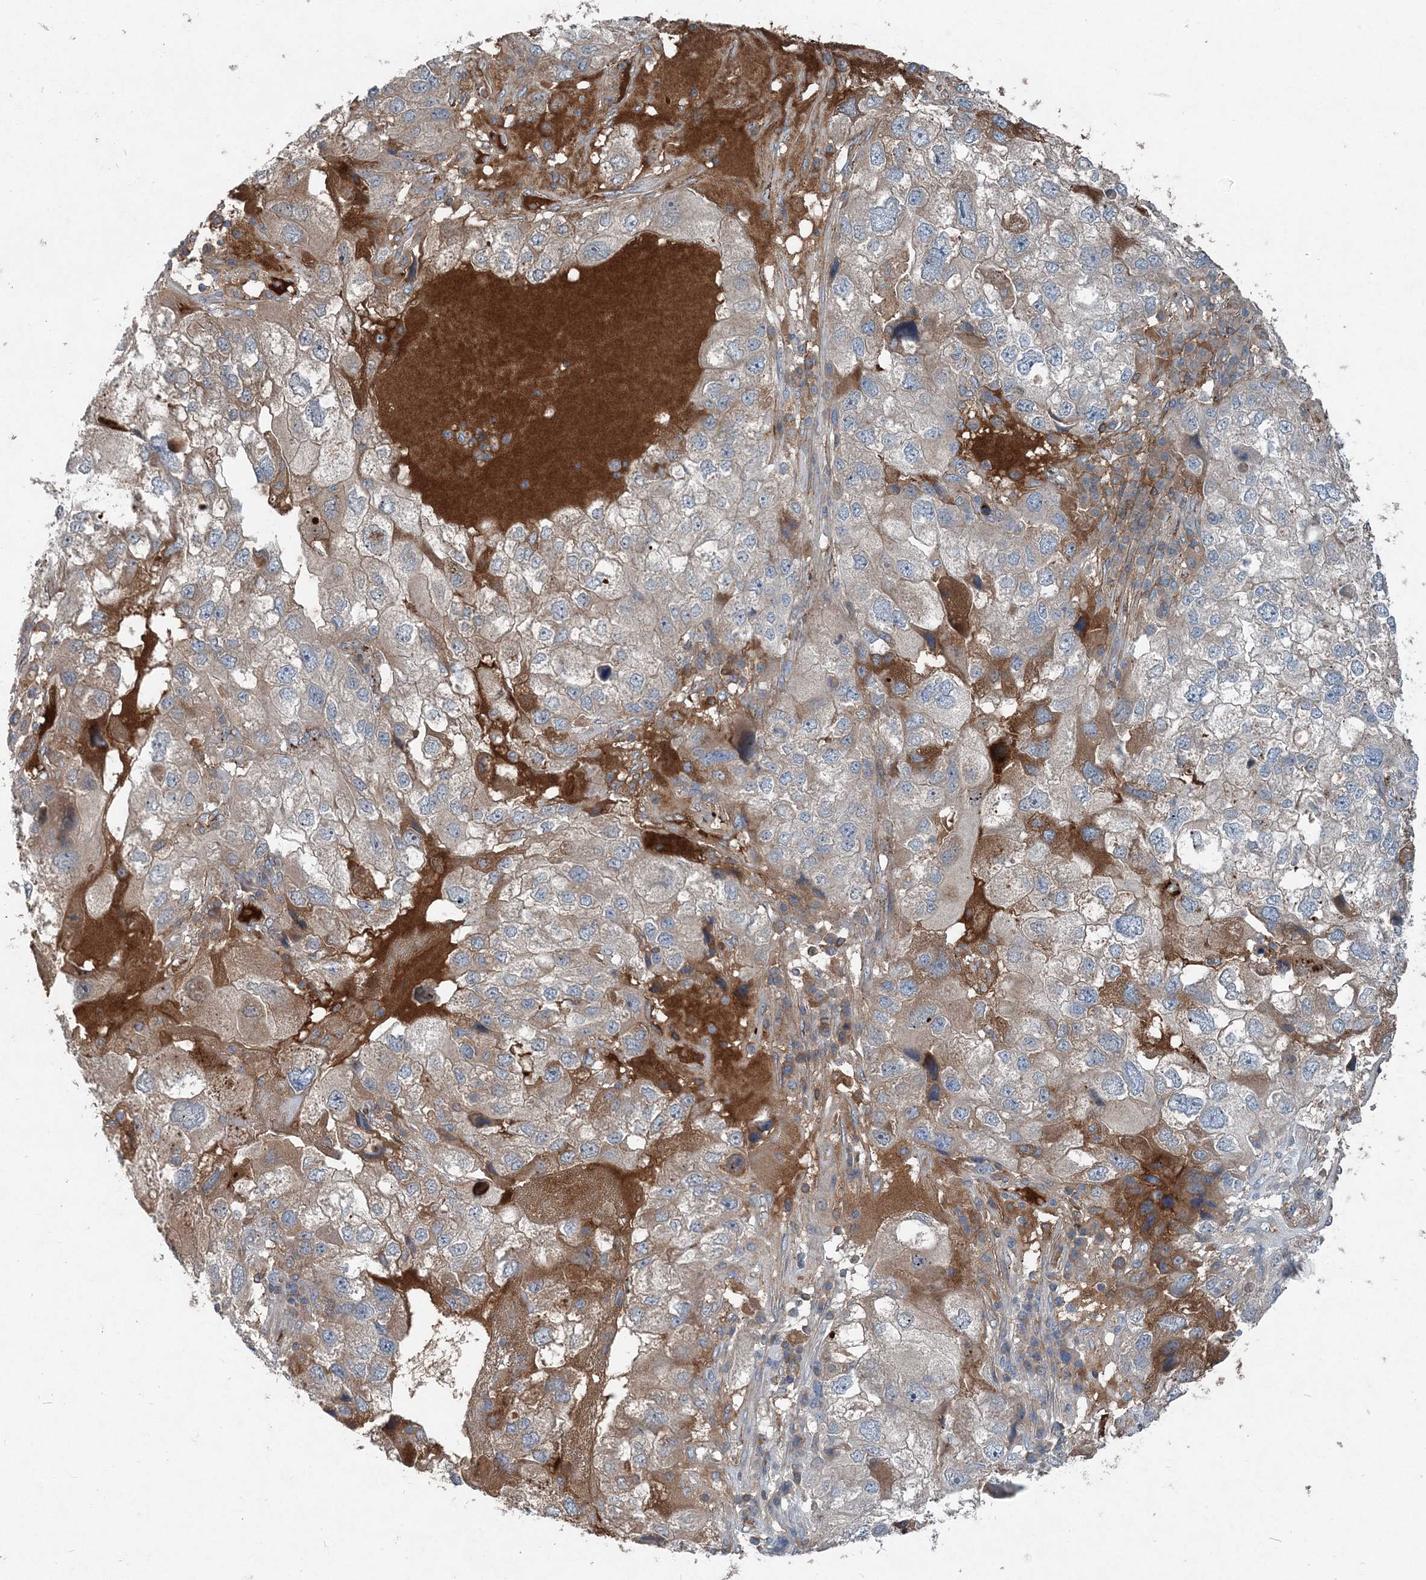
{"staining": {"intensity": "moderate", "quantity": "<25%", "location": "cytoplasmic/membranous"}, "tissue": "endometrial cancer", "cell_type": "Tumor cells", "image_type": "cancer", "snomed": [{"axis": "morphology", "description": "Adenocarcinoma, NOS"}, {"axis": "topography", "description": "Endometrium"}], "caption": "Brown immunohistochemical staining in human endometrial adenocarcinoma reveals moderate cytoplasmic/membranous staining in approximately <25% of tumor cells.", "gene": "ABHD14B", "patient": {"sex": "female", "age": 49}}